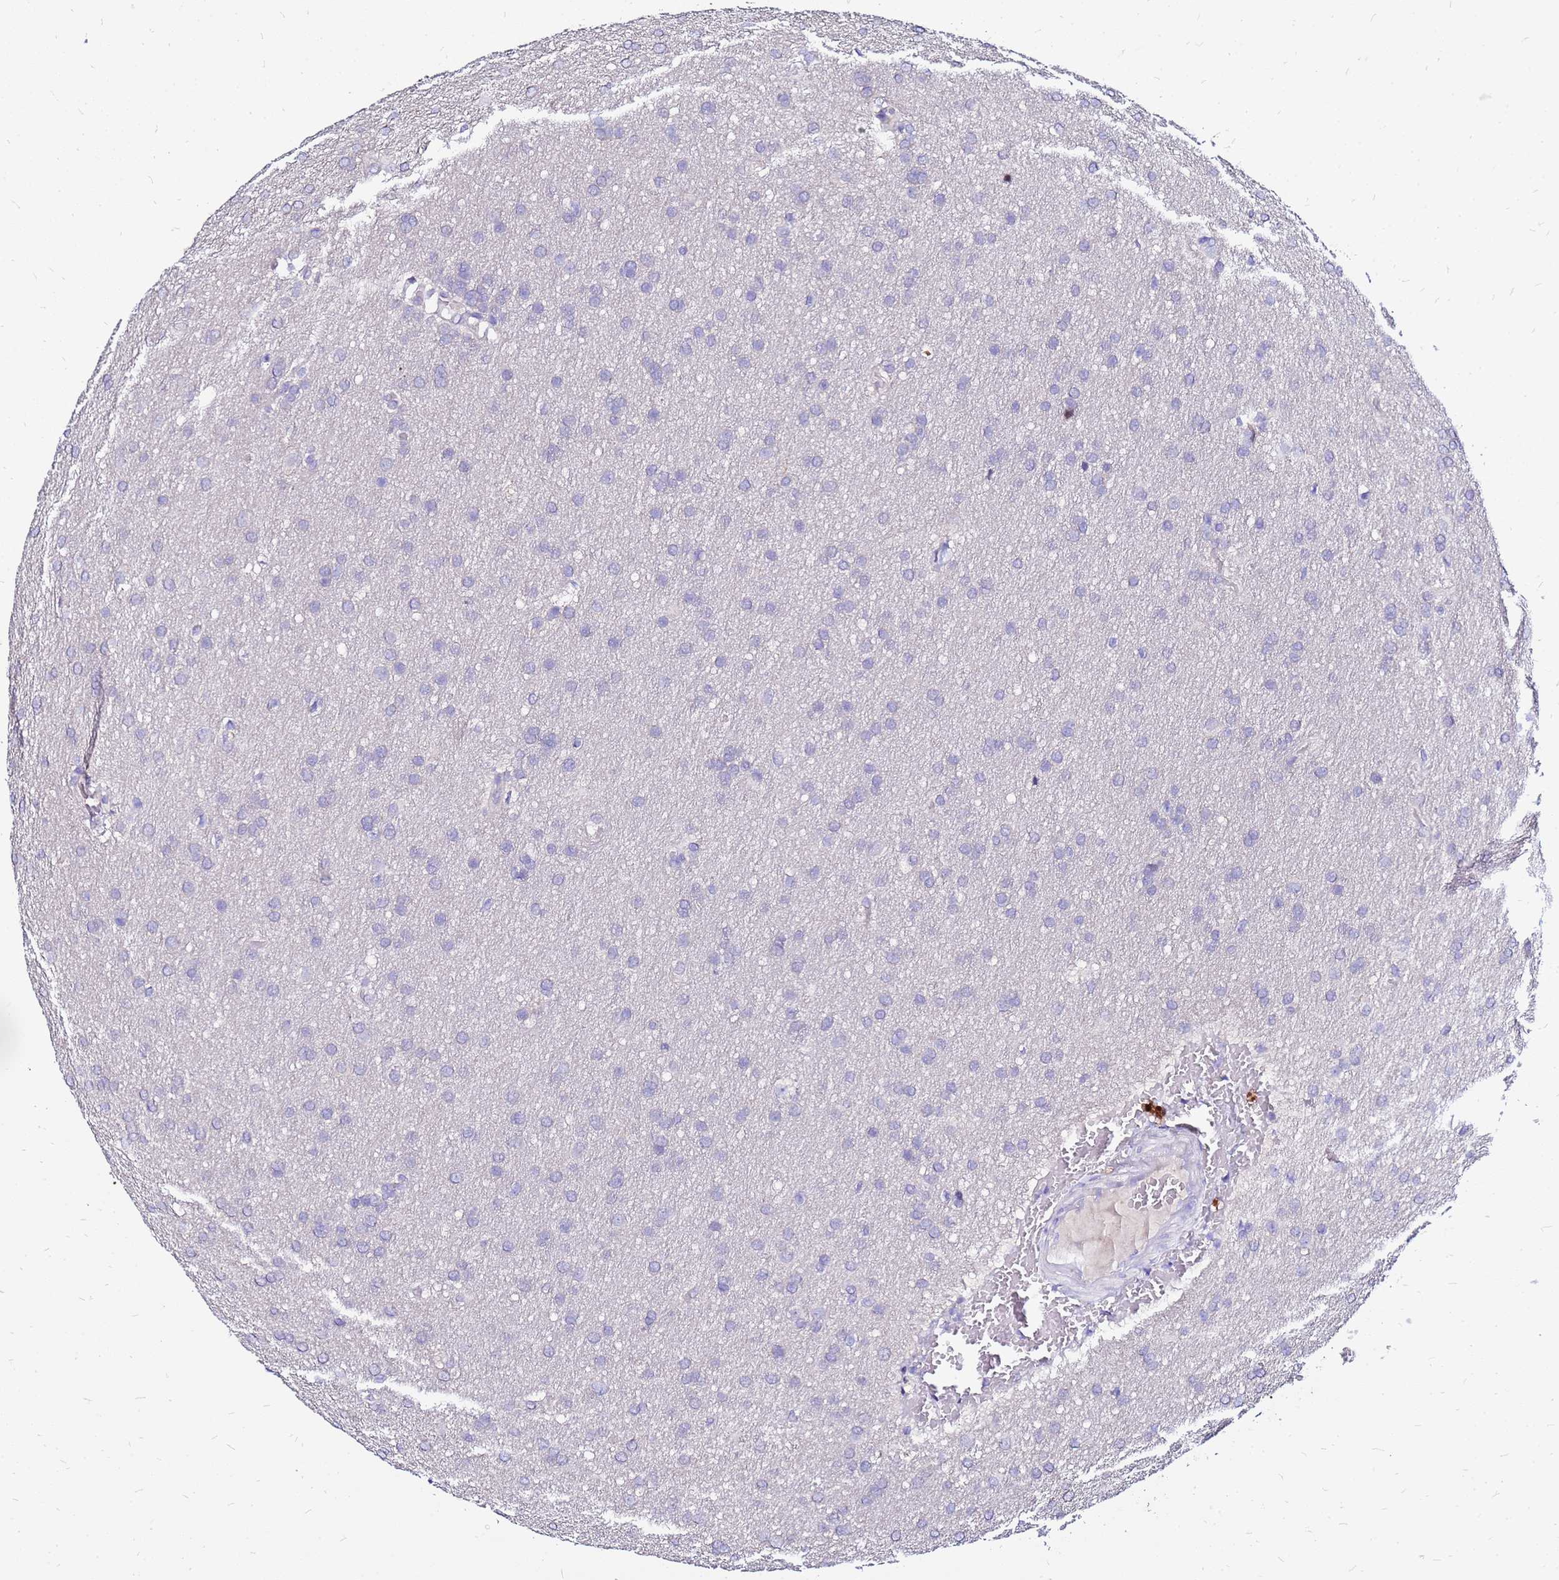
{"staining": {"intensity": "negative", "quantity": "none", "location": "none"}, "tissue": "glioma", "cell_type": "Tumor cells", "image_type": "cancer", "snomed": [{"axis": "morphology", "description": "Glioma, malignant, Low grade"}, {"axis": "topography", "description": "Brain"}], "caption": "There is no significant expression in tumor cells of malignant low-grade glioma.", "gene": "ARHGEF5", "patient": {"sex": "female", "age": 32}}